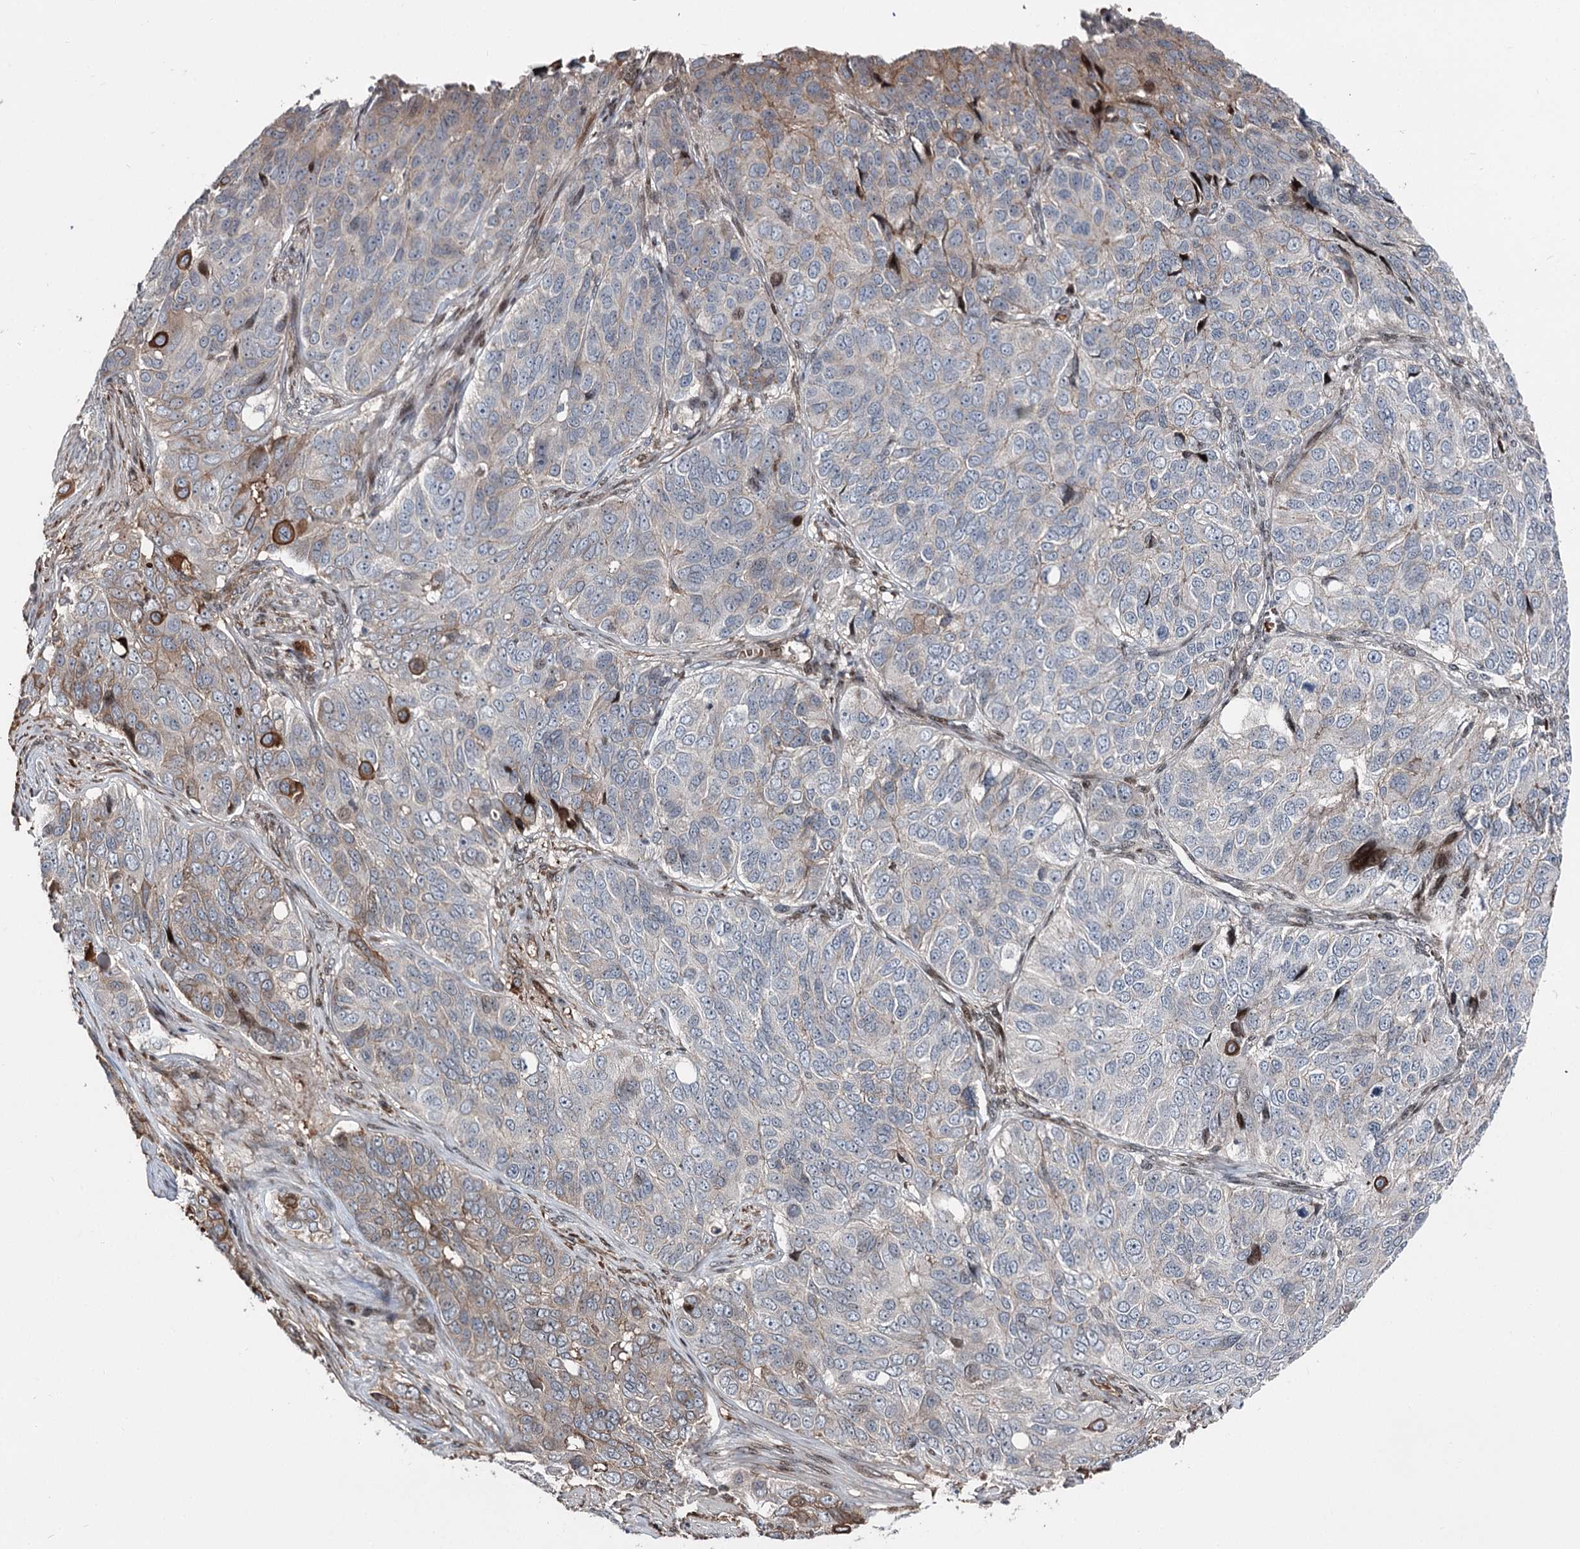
{"staining": {"intensity": "moderate", "quantity": "<25%", "location": "cytoplasmic/membranous"}, "tissue": "ovarian cancer", "cell_type": "Tumor cells", "image_type": "cancer", "snomed": [{"axis": "morphology", "description": "Carcinoma, endometroid"}, {"axis": "topography", "description": "Ovary"}], "caption": "Brown immunohistochemical staining in human ovarian cancer reveals moderate cytoplasmic/membranous positivity in about <25% of tumor cells. Nuclei are stained in blue.", "gene": "ITFG2", "patient": {"sex": "female", "age": 51}}